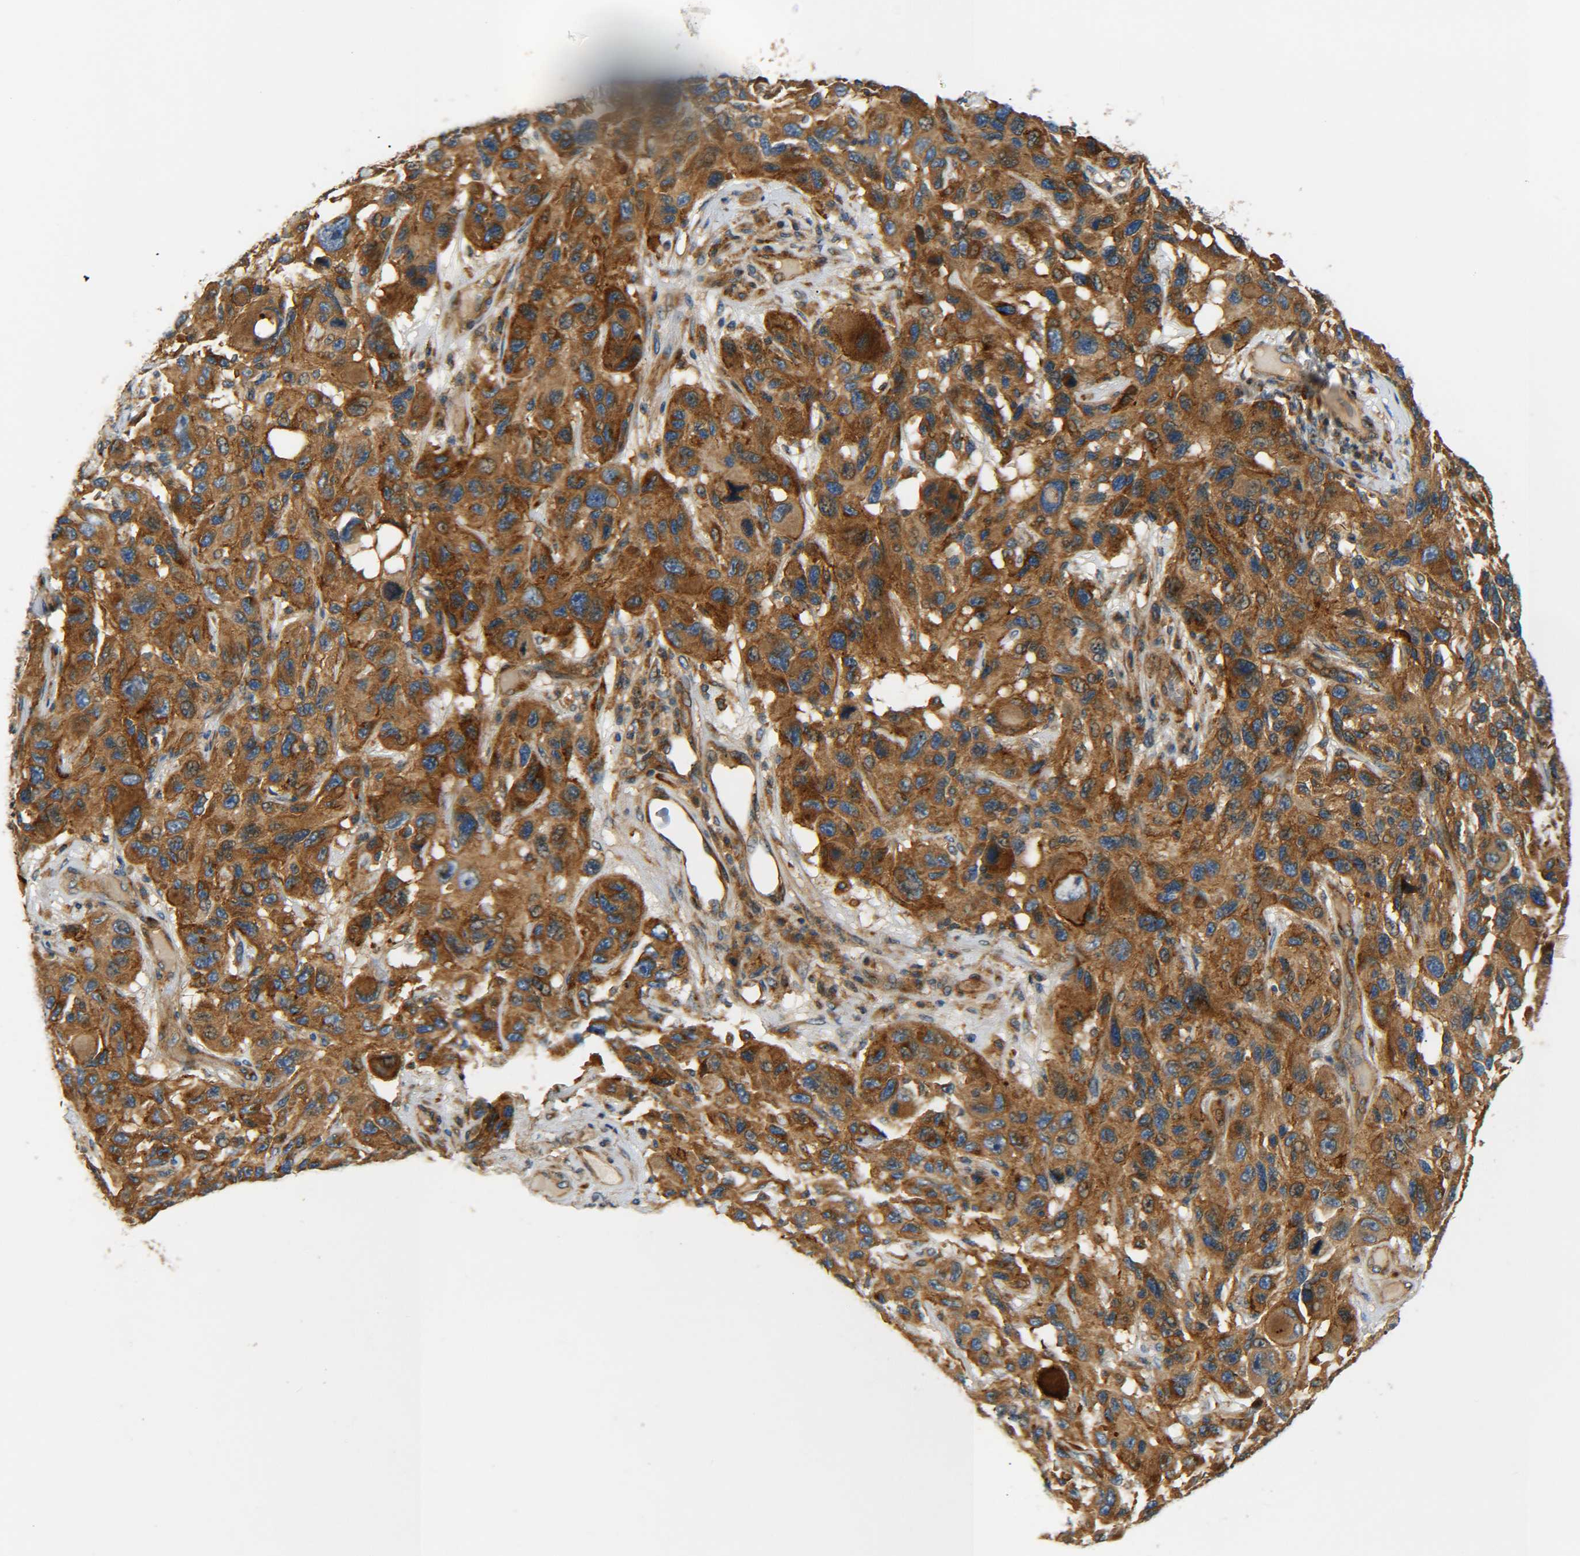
{"staining": {"intensity": "strong", "quantity": ">75%", "location": "cytoplasmic/membranous"}, "tissue": "melanoma", "cell_type": "Tumor cells", "image_type": "cancer", "snomed": [{"axis": "morphology", "description": "Malignant melanoma, NOS"}, {"axis": "topography", "description": "Skin"}], "caption": "The photomicrograph shows staining of malignant melanoma, revealing strong cytoplasmic/membranous protein staining (brown color) within tumor cells. Using DAB (3,3'-diaminobenzidine) (brown) and hematoxylin (blue) stains, captured at high magnification using brightfield microscopy.", "gene": "LRCH3", "patient": {"sex": "male", "age": 53}}